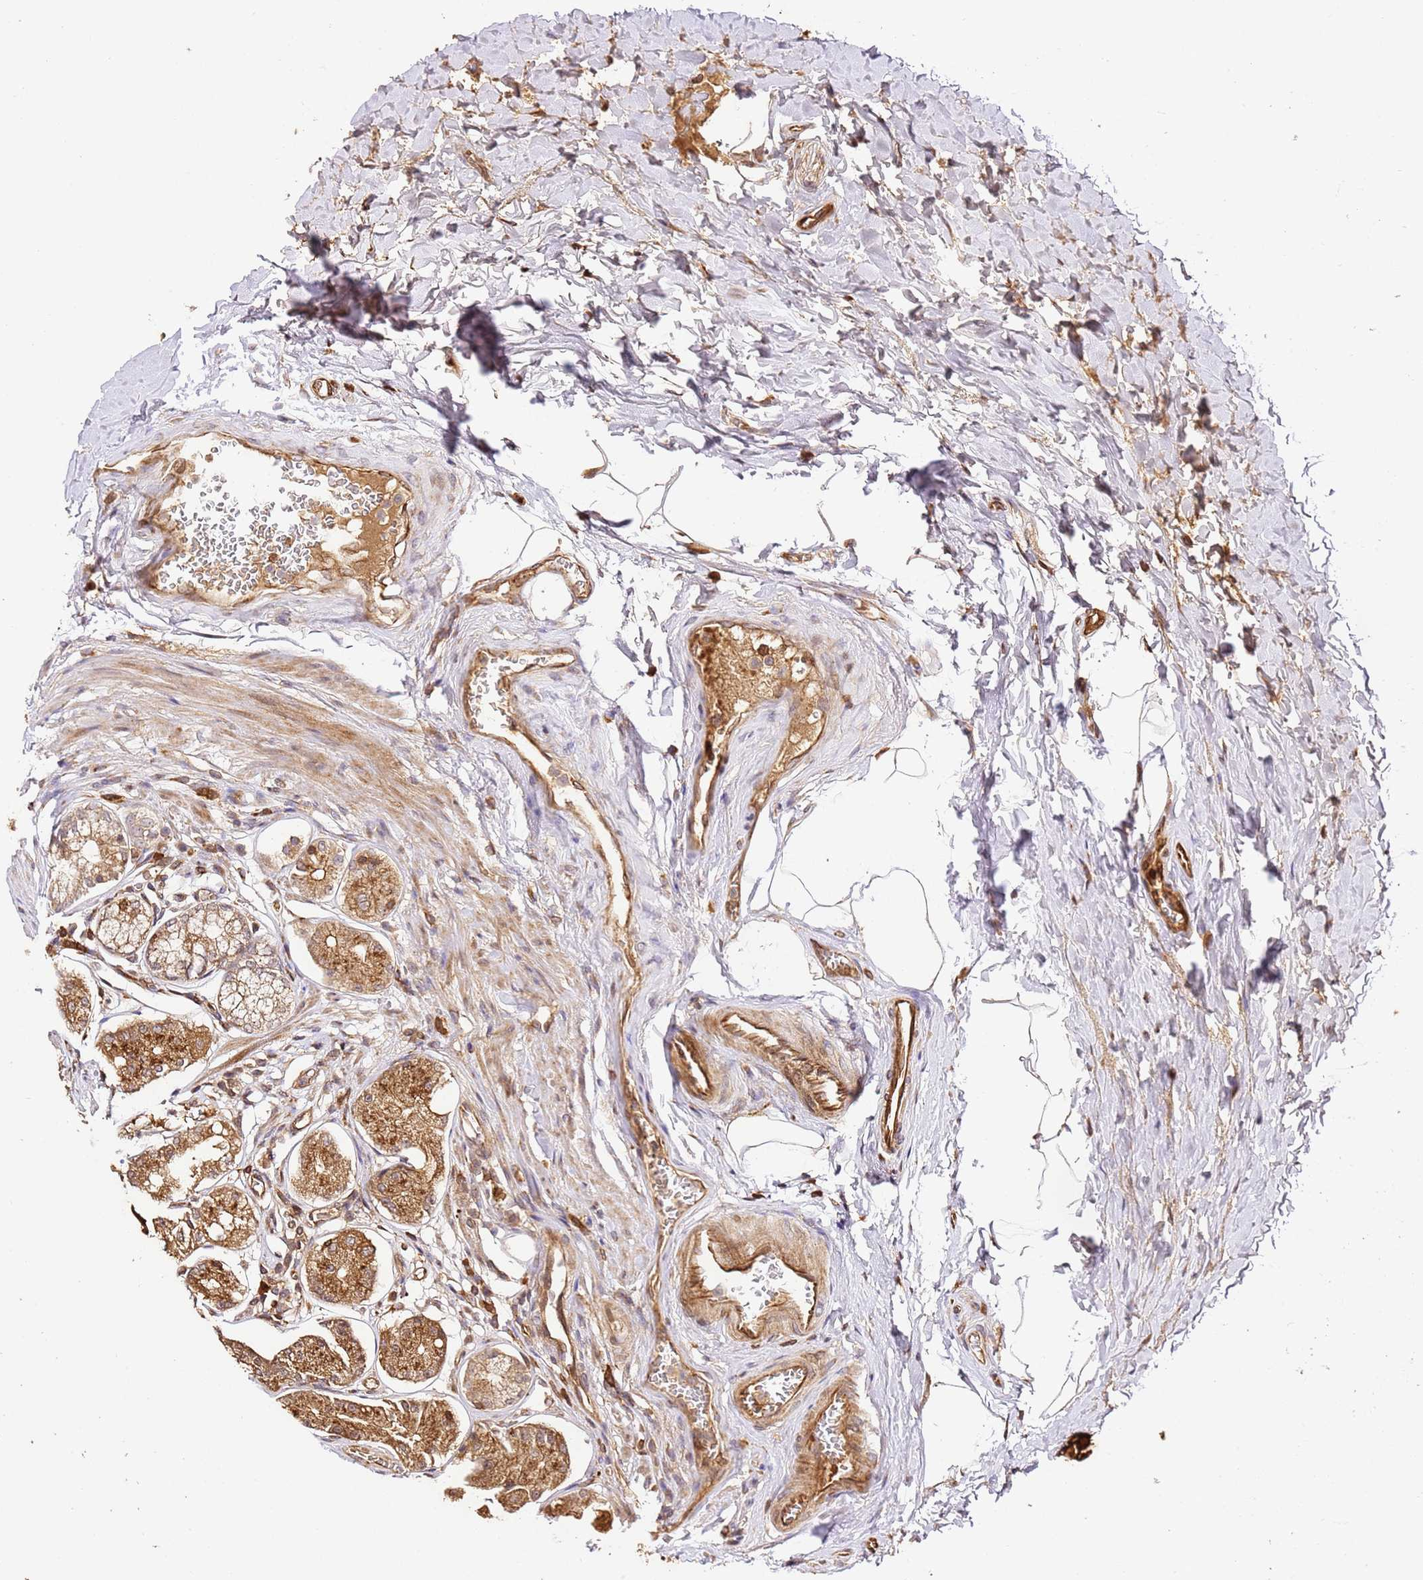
{"staining": {"intensity": "strong", "quantity": "25%-75%", "location": "cytoplasmic/membranous"}, "tissue": "stomach", "cell_type": "Glandular cells", "image_type": "normal", "snomed": [{"axis": "morphology", "description": "Normal tissue, NOS"}, {"axis": "topography", "description": "Stomach, lower"}], "caption": "DAB (3,3'-diaminobenzidine) immunohistochemical staining of normal human stomach exhibits strong cytoplasmic/membranous protein staining in approximately 25%-75% of glandular cells. (DAB (3,3'-diaminobenzidine) IHC, brown staining for protein, blue staining for nuclei).", "gene": "KATNAL2", "patient": {"sex": "female", "age": 56}}